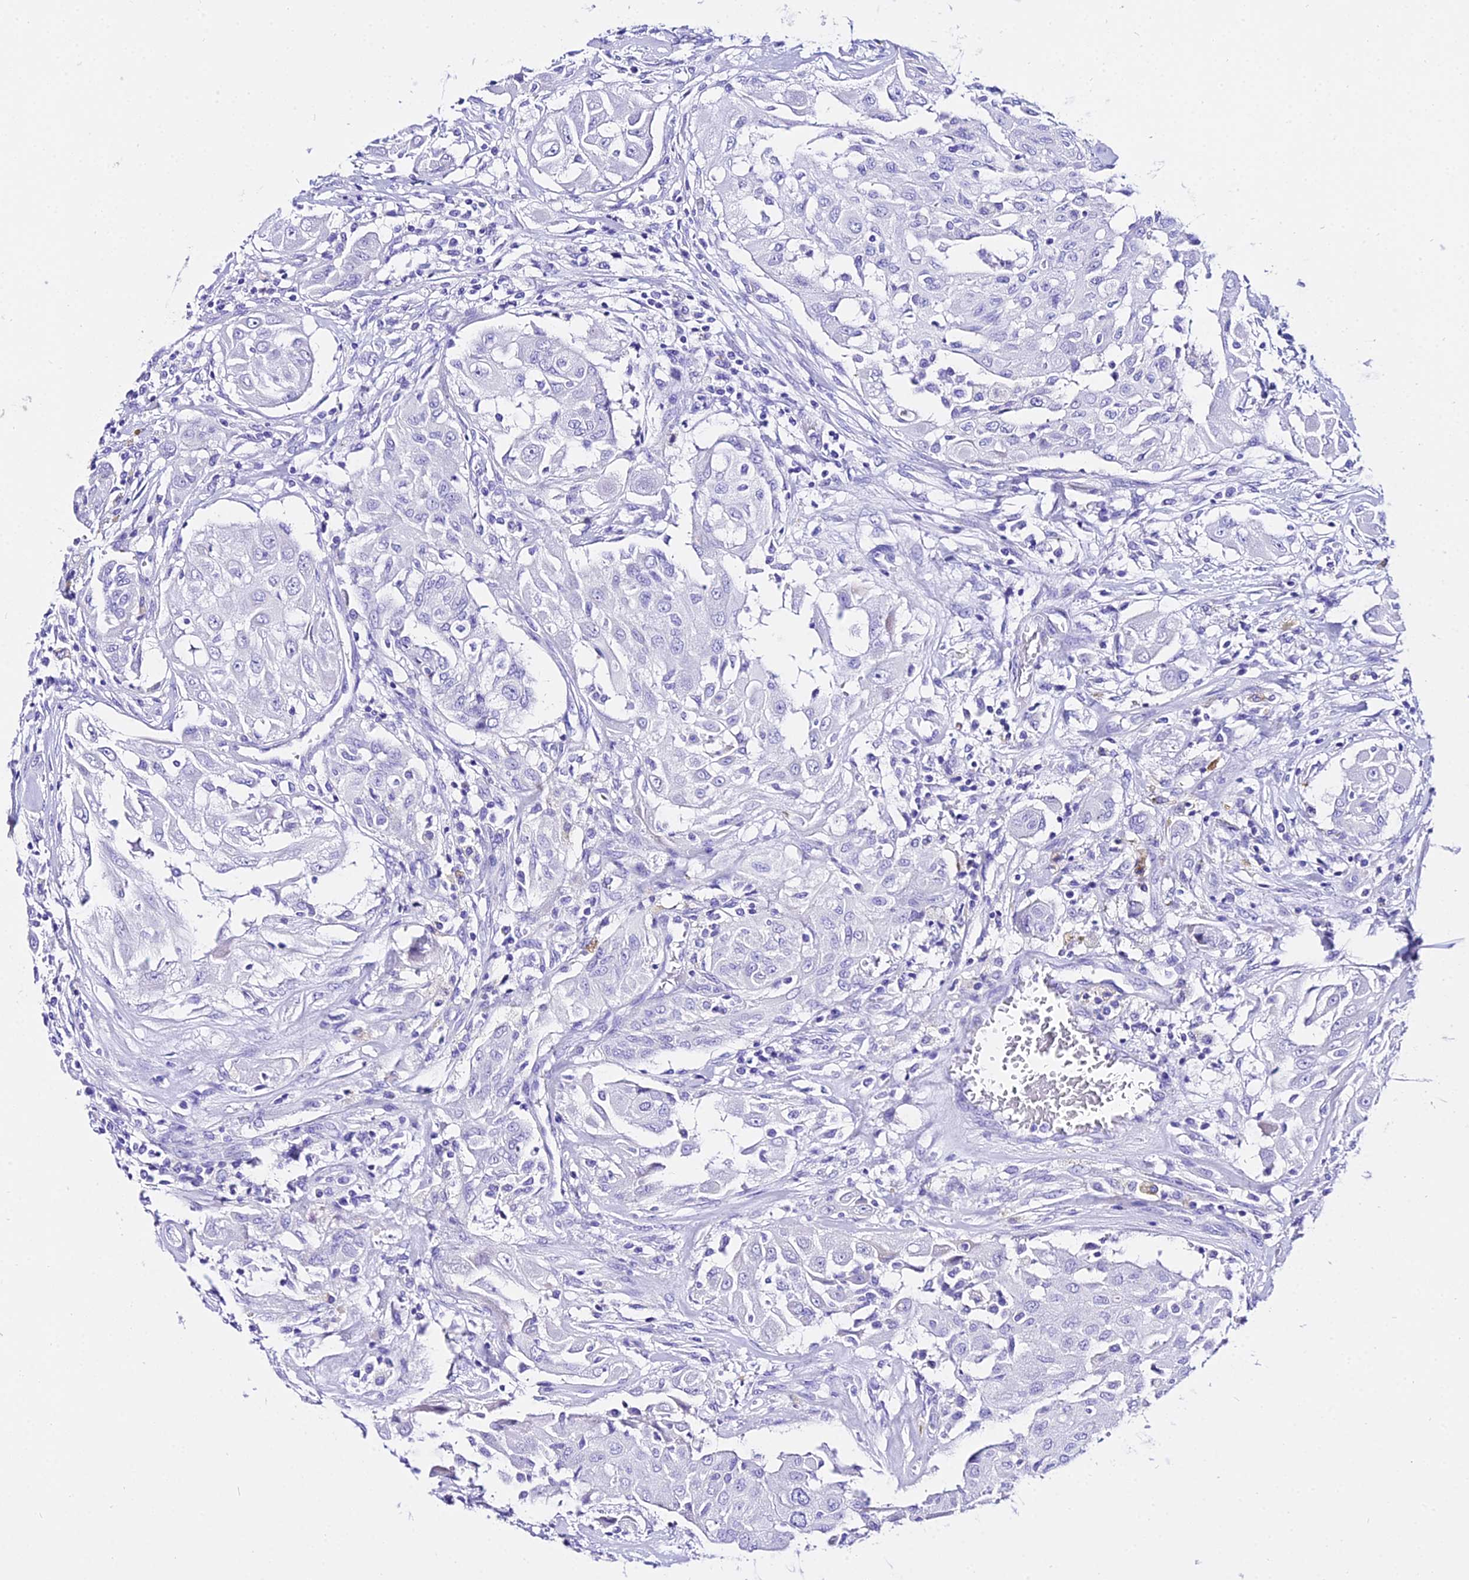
{"staining": {"intensity": "negative", "quantity": "none", "location": "none"}, "tissue": "thyroid cancer", "cell_type": "Tumor cells", "image_type": "cancer", "snomed": [{"axis": "morphology", "description": "Papillary adenocarcinoma, NOS"}, {"axis": "topography", "description": "Thyroid gland"}], "caption": "A histopathology image of human thyroid cancer is negative for staining in tumor cells. (DAB immunohistochemistry with hematoxylin counter stain).", "gene": "TRMT44", "patient": {"sex": "female", "age": 59}}